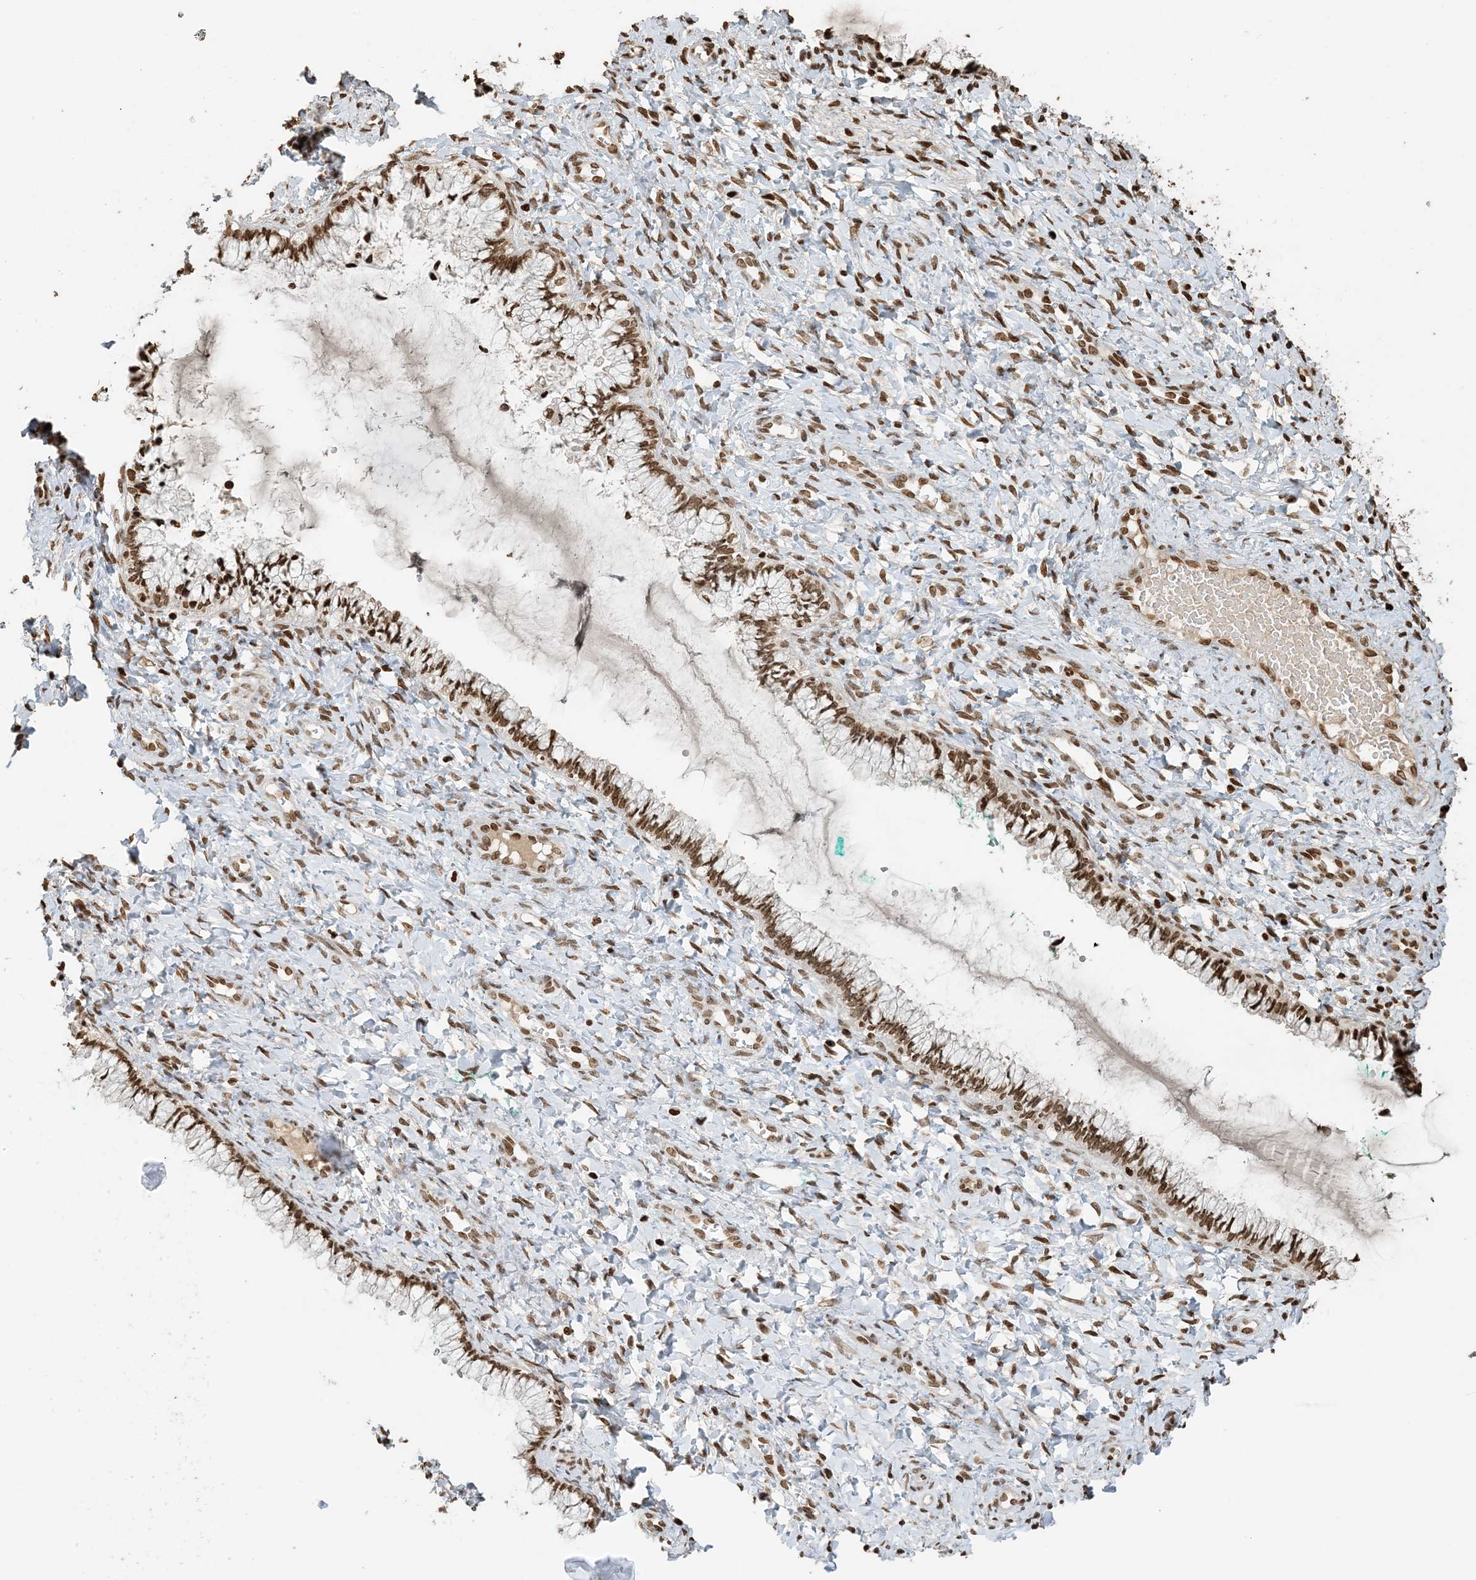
{"staining": {"intensity": "moderate", "quantity": ">75%", "location": "nuclear"}, "tissue": "cervix", "cell_type": "Glandular cells", "image_type": "normal", "snomed": [{"axis": "morphology", "description": "Normal tissue, NOS"}, {"axis": "morphology", "description": "Adenocarcinoma, NOS"}, {"axis": "topography", "description": "Cervix"}], "caption": "DAB (3,3'-diaminobenzidine) immunohistochemical staining of unremarkable cervix exhibits moderate nuclear protein expression in about >75% of glandular cells. Immunohistochemistry stains the protein in brown and the nuclei are stained blue.", "gene": "H3", "patient": {"sex": "female", "age": 29}}